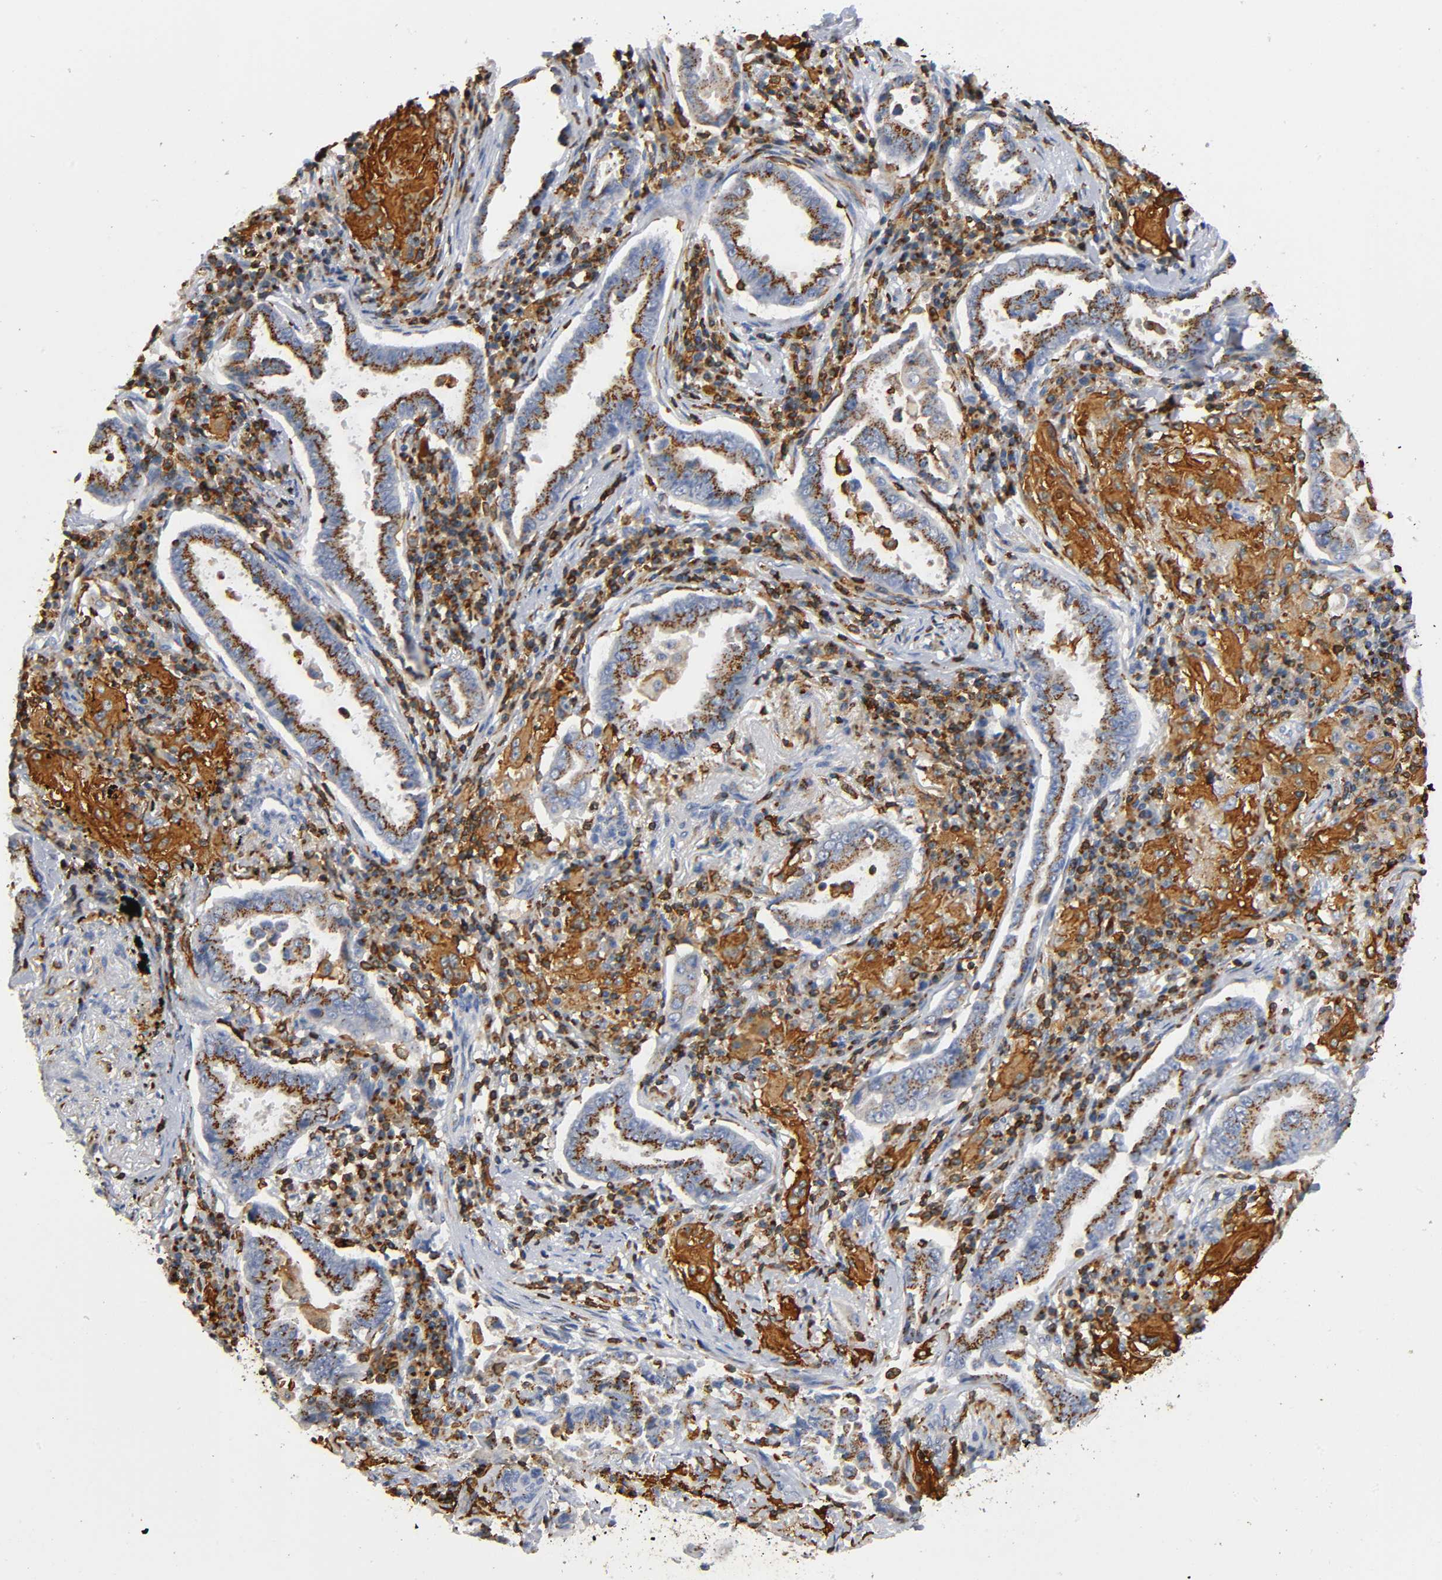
{"staining": {"intensity": "moderate", "quantity": ">75%", "location": "cytoplasmic/membranous"}, "tissue": "lung cancer", "cell_type": "Tumor cells", "image_type": "cancer", "snomed": [{"axis": "morphology", "description": "Normal tissue, NOS"}, {"axis": "morphology", "description": "Inflammation, NOS"}, {"axis": "morphology", "description": "Adenocarcinoma, NOS"}, {"axis": "topography", "description": "Lung"}], "caption": "Human lung cancer stained with a protein marker displays moderate staining in tumor cells.", "gene": "CAPN10", "patient": {"sex": "female", "age": 64}}